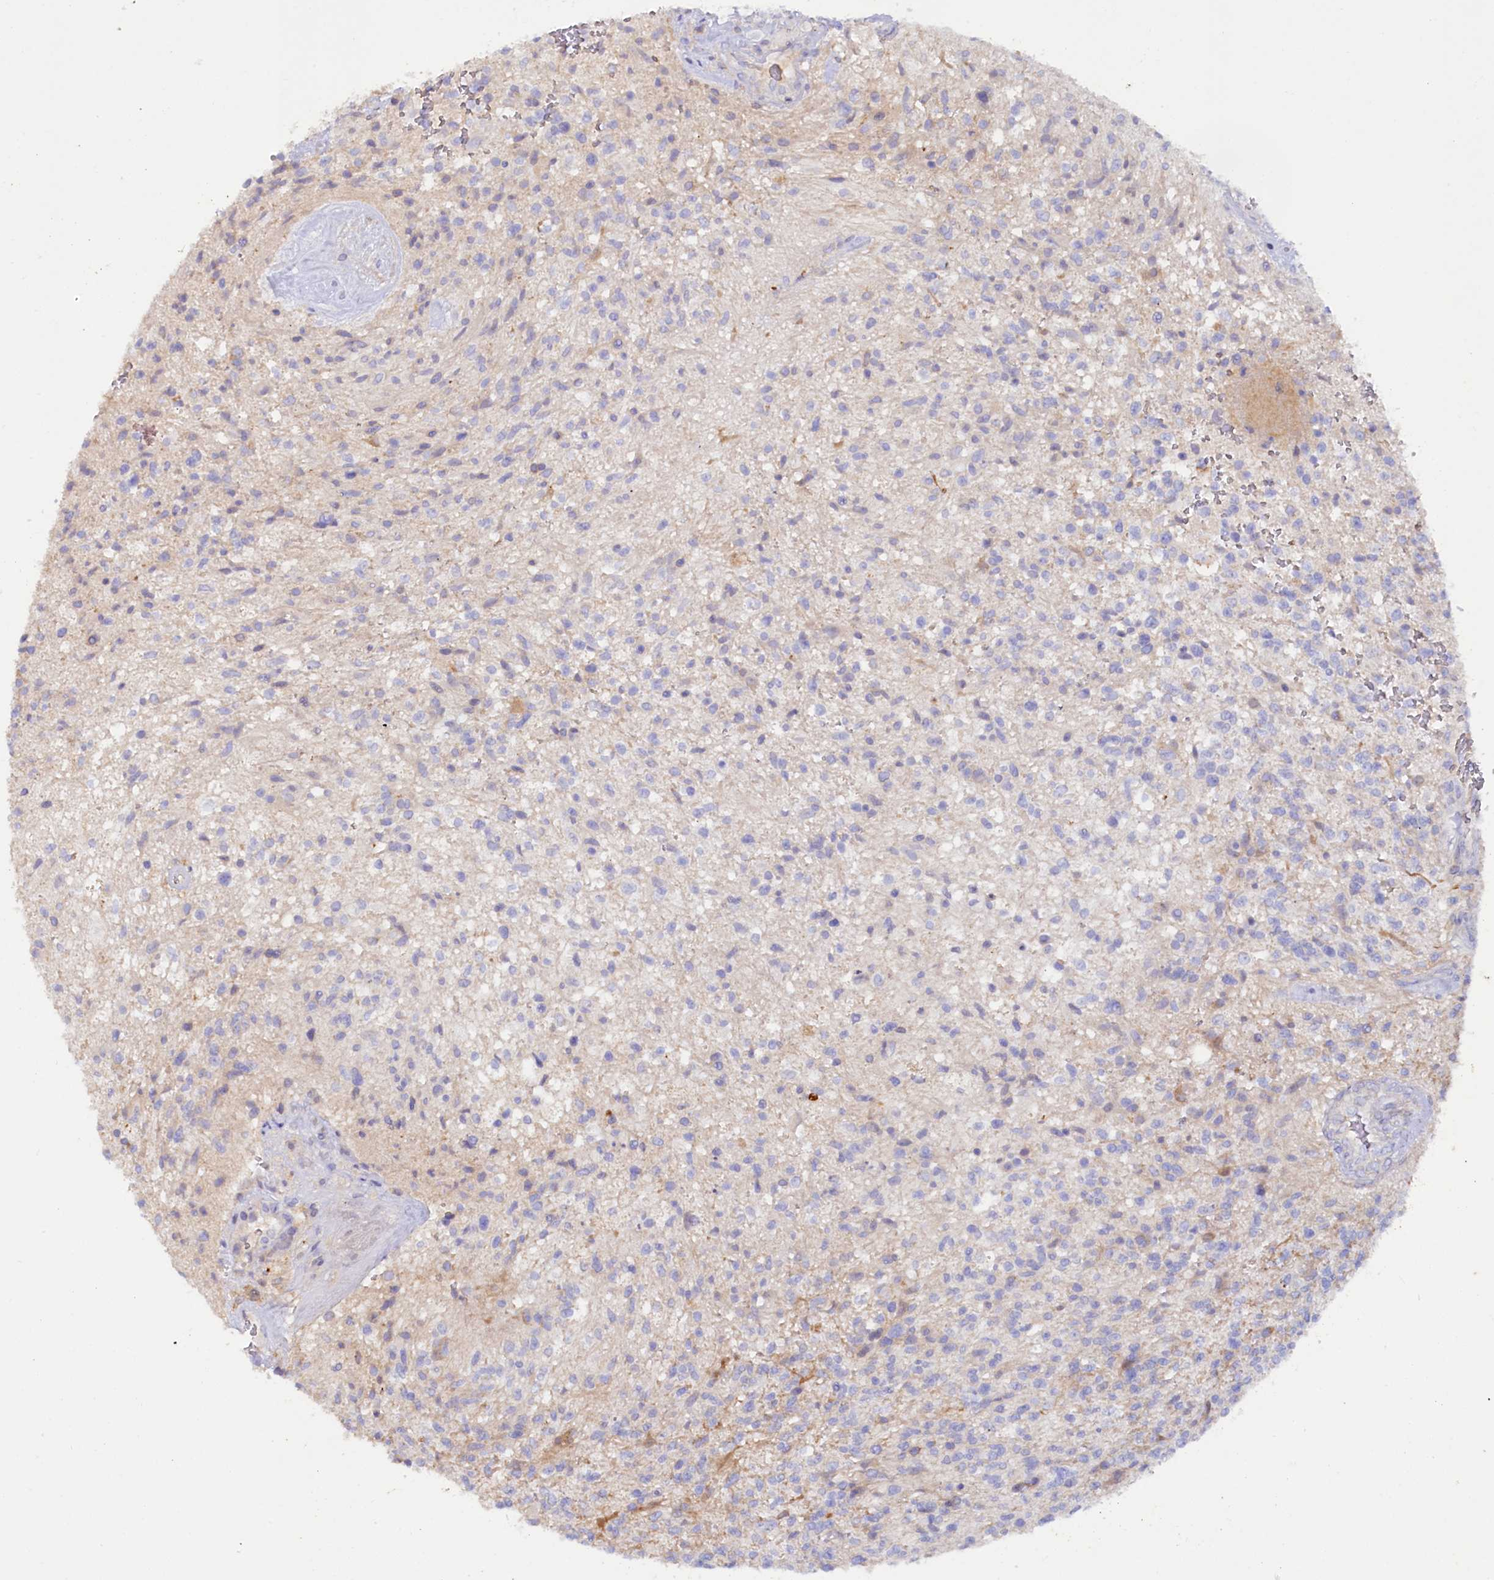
{"staining": {"intensity": "negative", "quantity": "none", "location": "none"}, "tissue": "glioma", "cell_type": "Tumor cells", "image_type": "cancer", "snomed": [{"axis": "morphology", "description": "Glioma, malignant, High grade"}, {"axis": "topography", "description": "Brain"}], "caption": "DAB (3,3'-diaminobenzidine) immunohistochemical staining of human malignant high-grade glioma demonstrates no significant positivity in tumor cells. (DAB IHC visualized using brightfield microscopy, high magnification).", "gene": "IL17RD", "patient": {"sex": "male", "age": 56}}